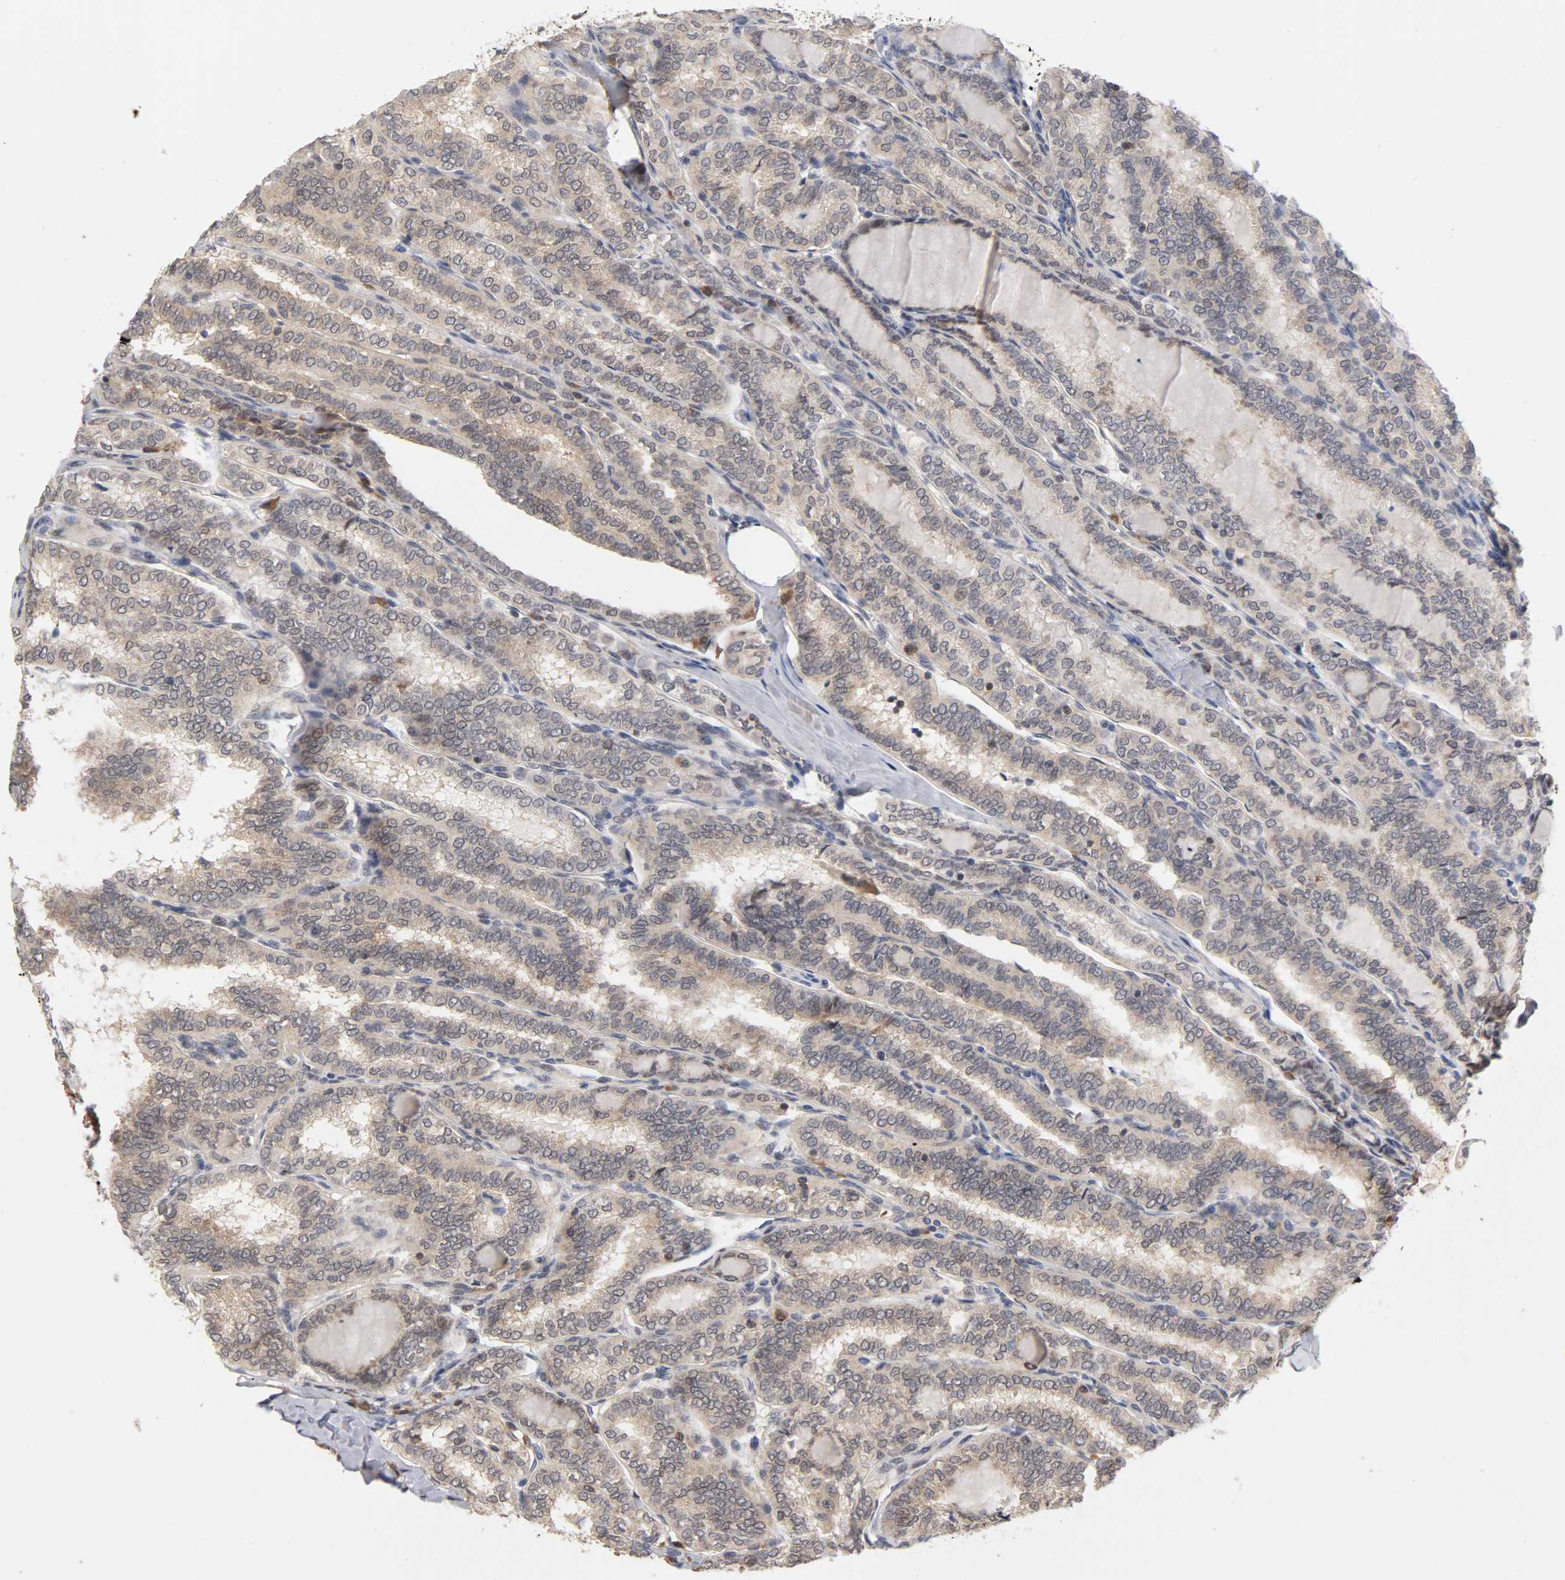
{"staining": {"intensity": "weak", "quantity": ">75%", "location": "cytoplasmic/membranous,nuclear"}, "tissue": "thyroid cancer", "cell_type": "Tumor cells", "image_type": "cancer", "snomed": [{"axis": "morphology", "description": "Papillary adenocarcinoma, NOS"}, {"axis": "topography", "description": "Thyroid gland"}], "caption": "Immunohistochemical staining of human thyroid cancer reveals low levels of weak cytoplasmic/membranous and nuclear positivity in approximately >75% of tumor cells.", "gene": "UBE2M", "patient": {"sex": "female", "age": 30}}